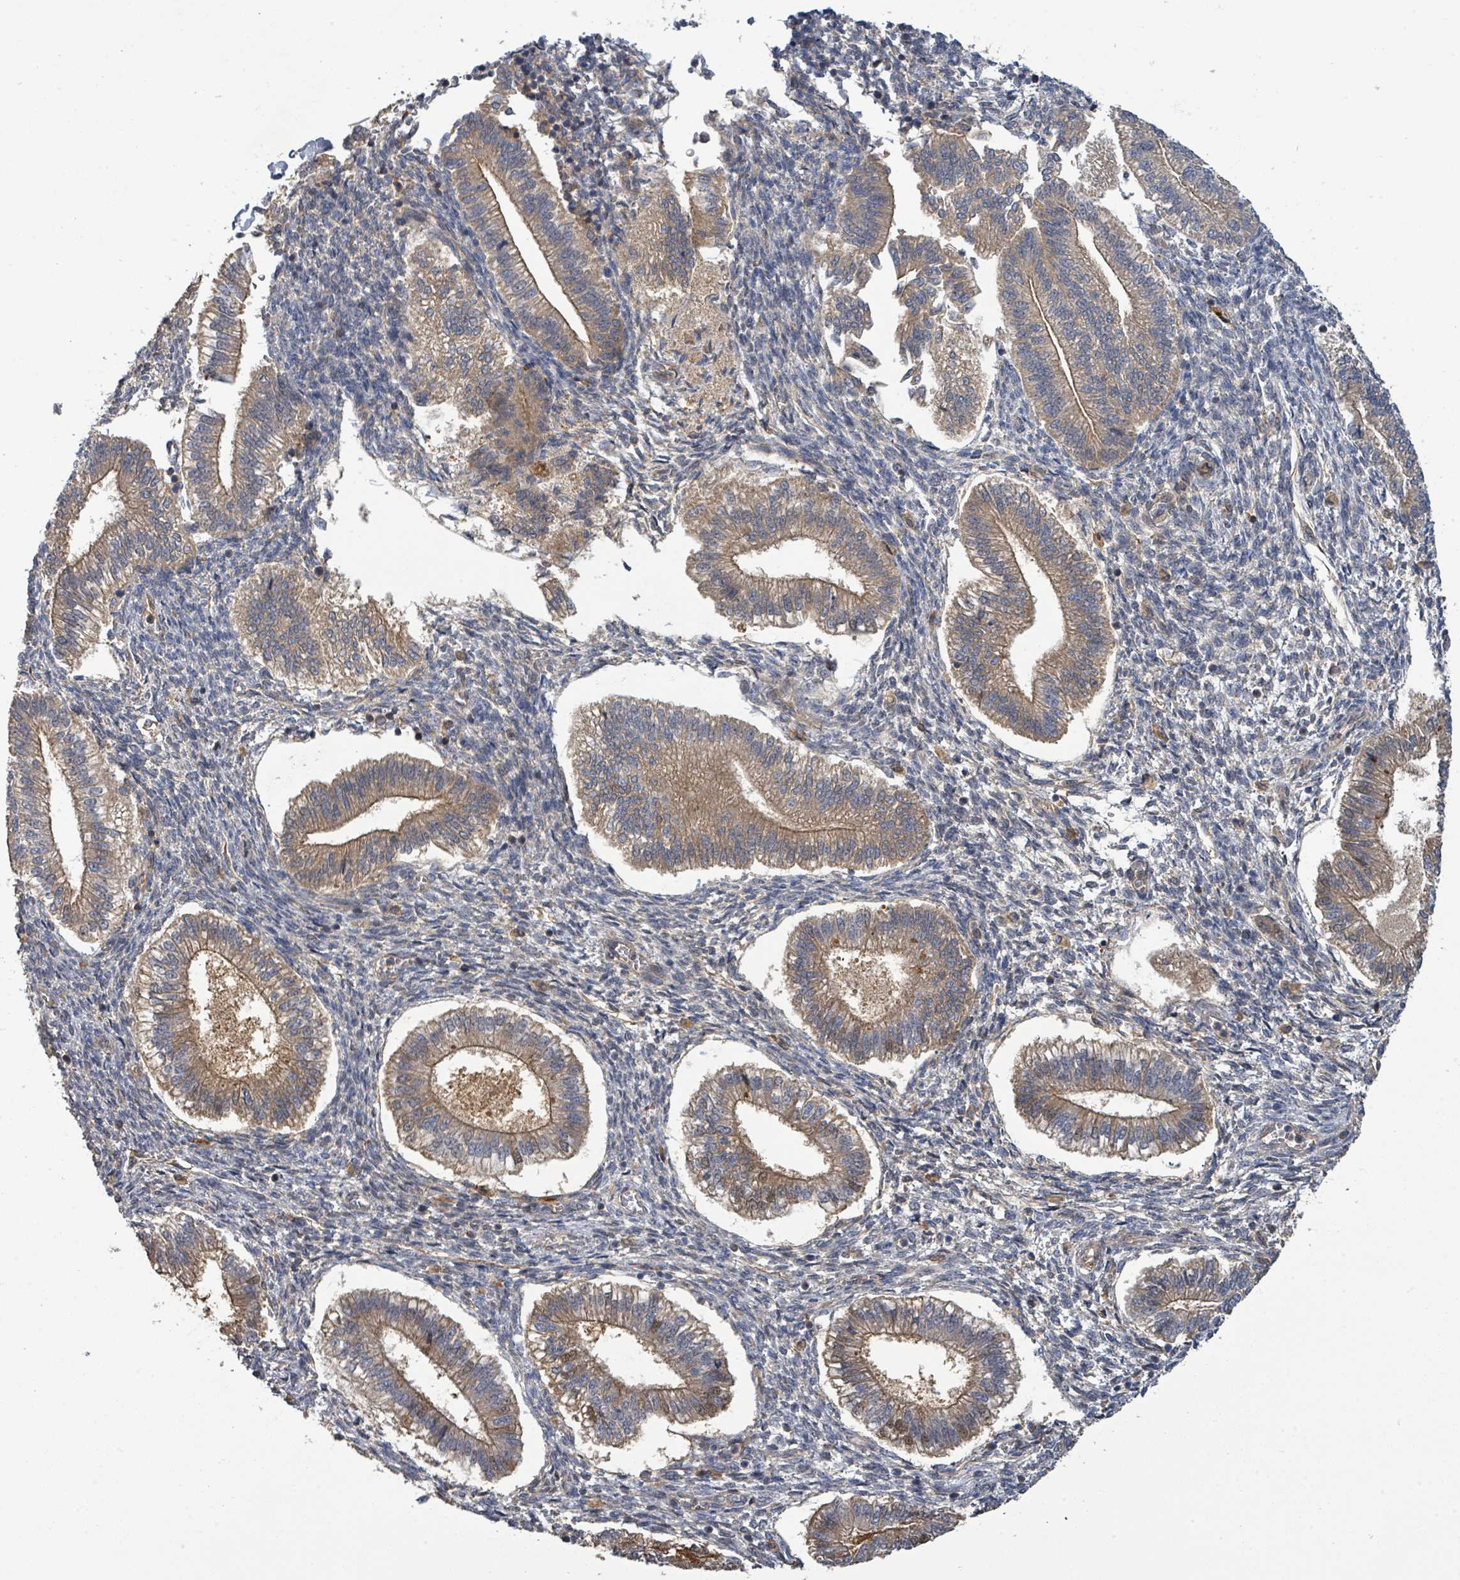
{"staining": {"intensity": "negative", "quantity": "none", "location": "none"}, "tissue": "endometrium", "cell_type": "Cells in endometrial stroma", "image_type": "normal", "snomed": [{"axis": "morphology", "description": "Normal tissue, NOS"}, {"axis": "topography", "description": "Endometrium"}], "caption": "Immunohistochemical staining of normal human endometrium exhibits no significant expression in cells in endometrial stroma. Brightfield microscopy of immunohistochemistry (IHC) stained with DAB (brown) and hematoxylin (blue), captured at high magnification.", "gene": "STARD4", "patient": {"sex": "female", "age": 25}}